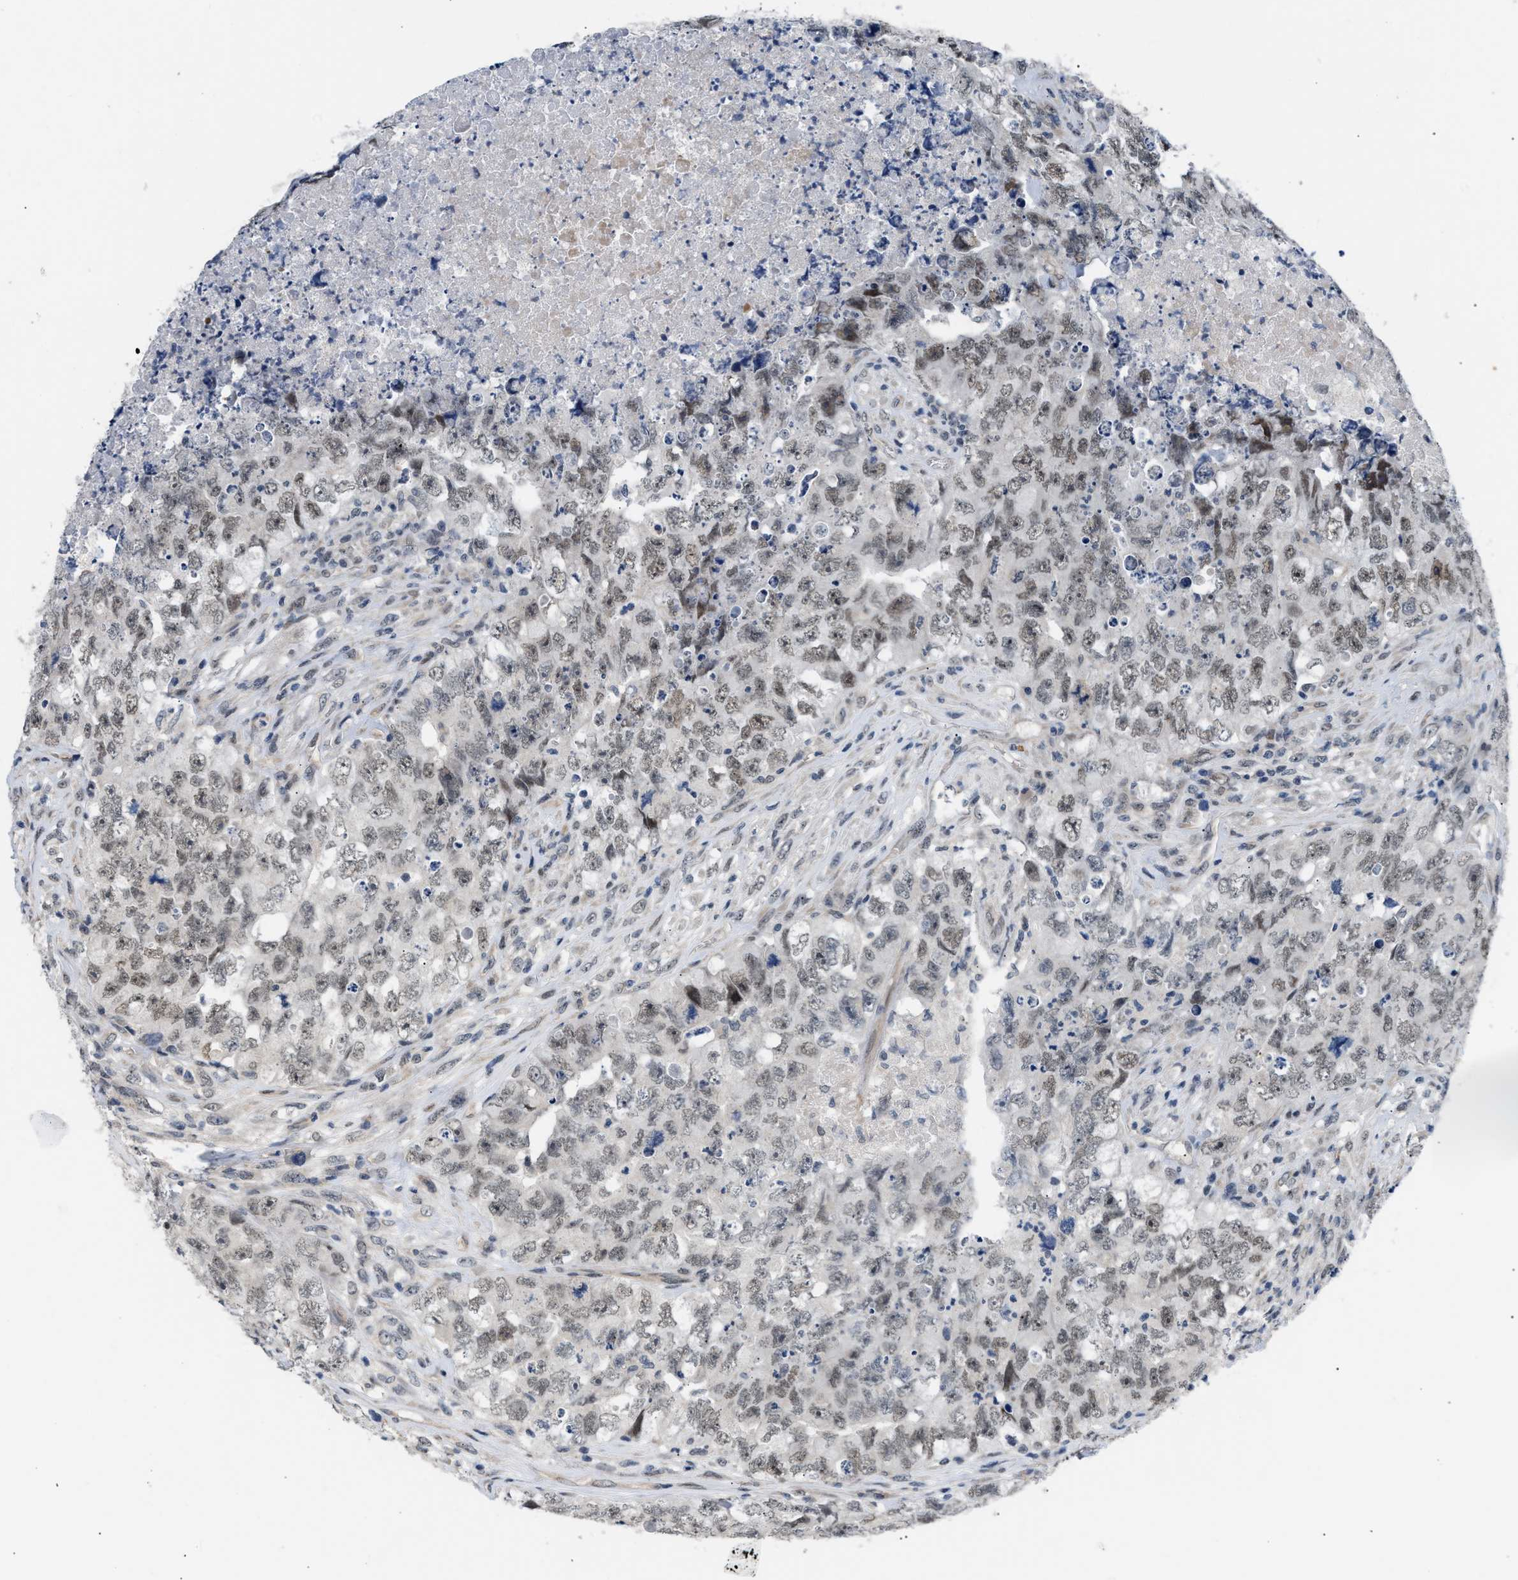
{"staining": {"intensity": "weak", "quantity": ">75%", "location": "nuclear"}, "tissue": "testis cancer", "cell_type": "Tumor cells", "image_type": "cancer", "snomed": [{"axis": "morphology", "description": "Carcinoma, Embryonal, NOS"}, {"axis": "topography", "description": "Testis"}], "caption": "Immunohistochemistry (DAB (3,3'-diaminobenzidine)) staining of testis cancer (embryonal carcinoma) reveals weak nuclear protein expression in approximately >75% of tumor cells.", "gene": "TXNRD3", "patient": {"sex": "male", "age": 32}}